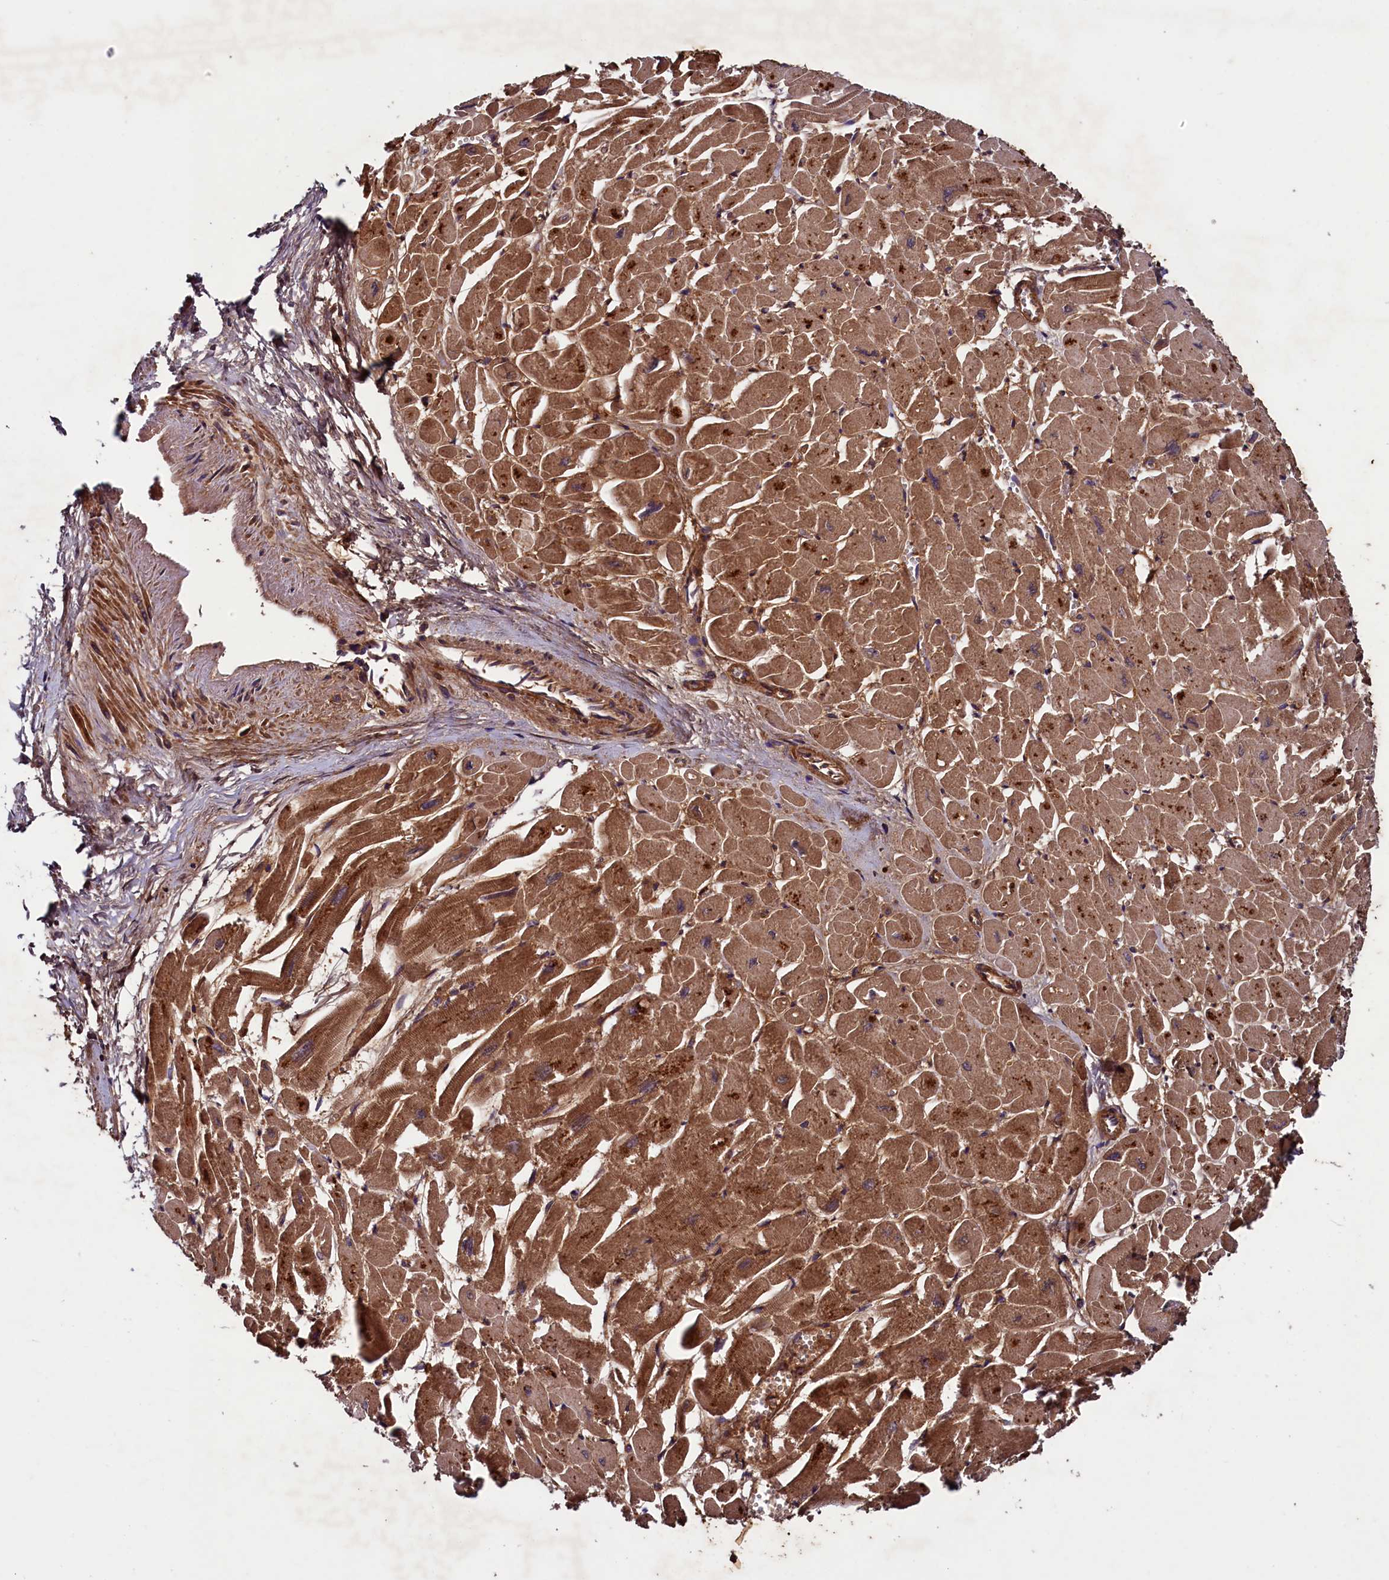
{"staining": {"intensity": "strong", "quantity": ">75%", "location": "cytoplasmic/membranous"}, "tissue": "heart muscle", "cell_type": "Cardiomyocytes", "image_type": "normal", "snomed": [{"axis": "morphology", "description": "Normal tissue, NOS"}, {"axis": "topography", "description": "Heart"}], "caption": "Brown immunohistochemical staining in benign heart muscle reveals strong cytoplasmic/membranous positivity in approximately >75% of cardiomyocytes.", "gene": "BLTP3B", "patient": {"sex": "male", "age": 54}}